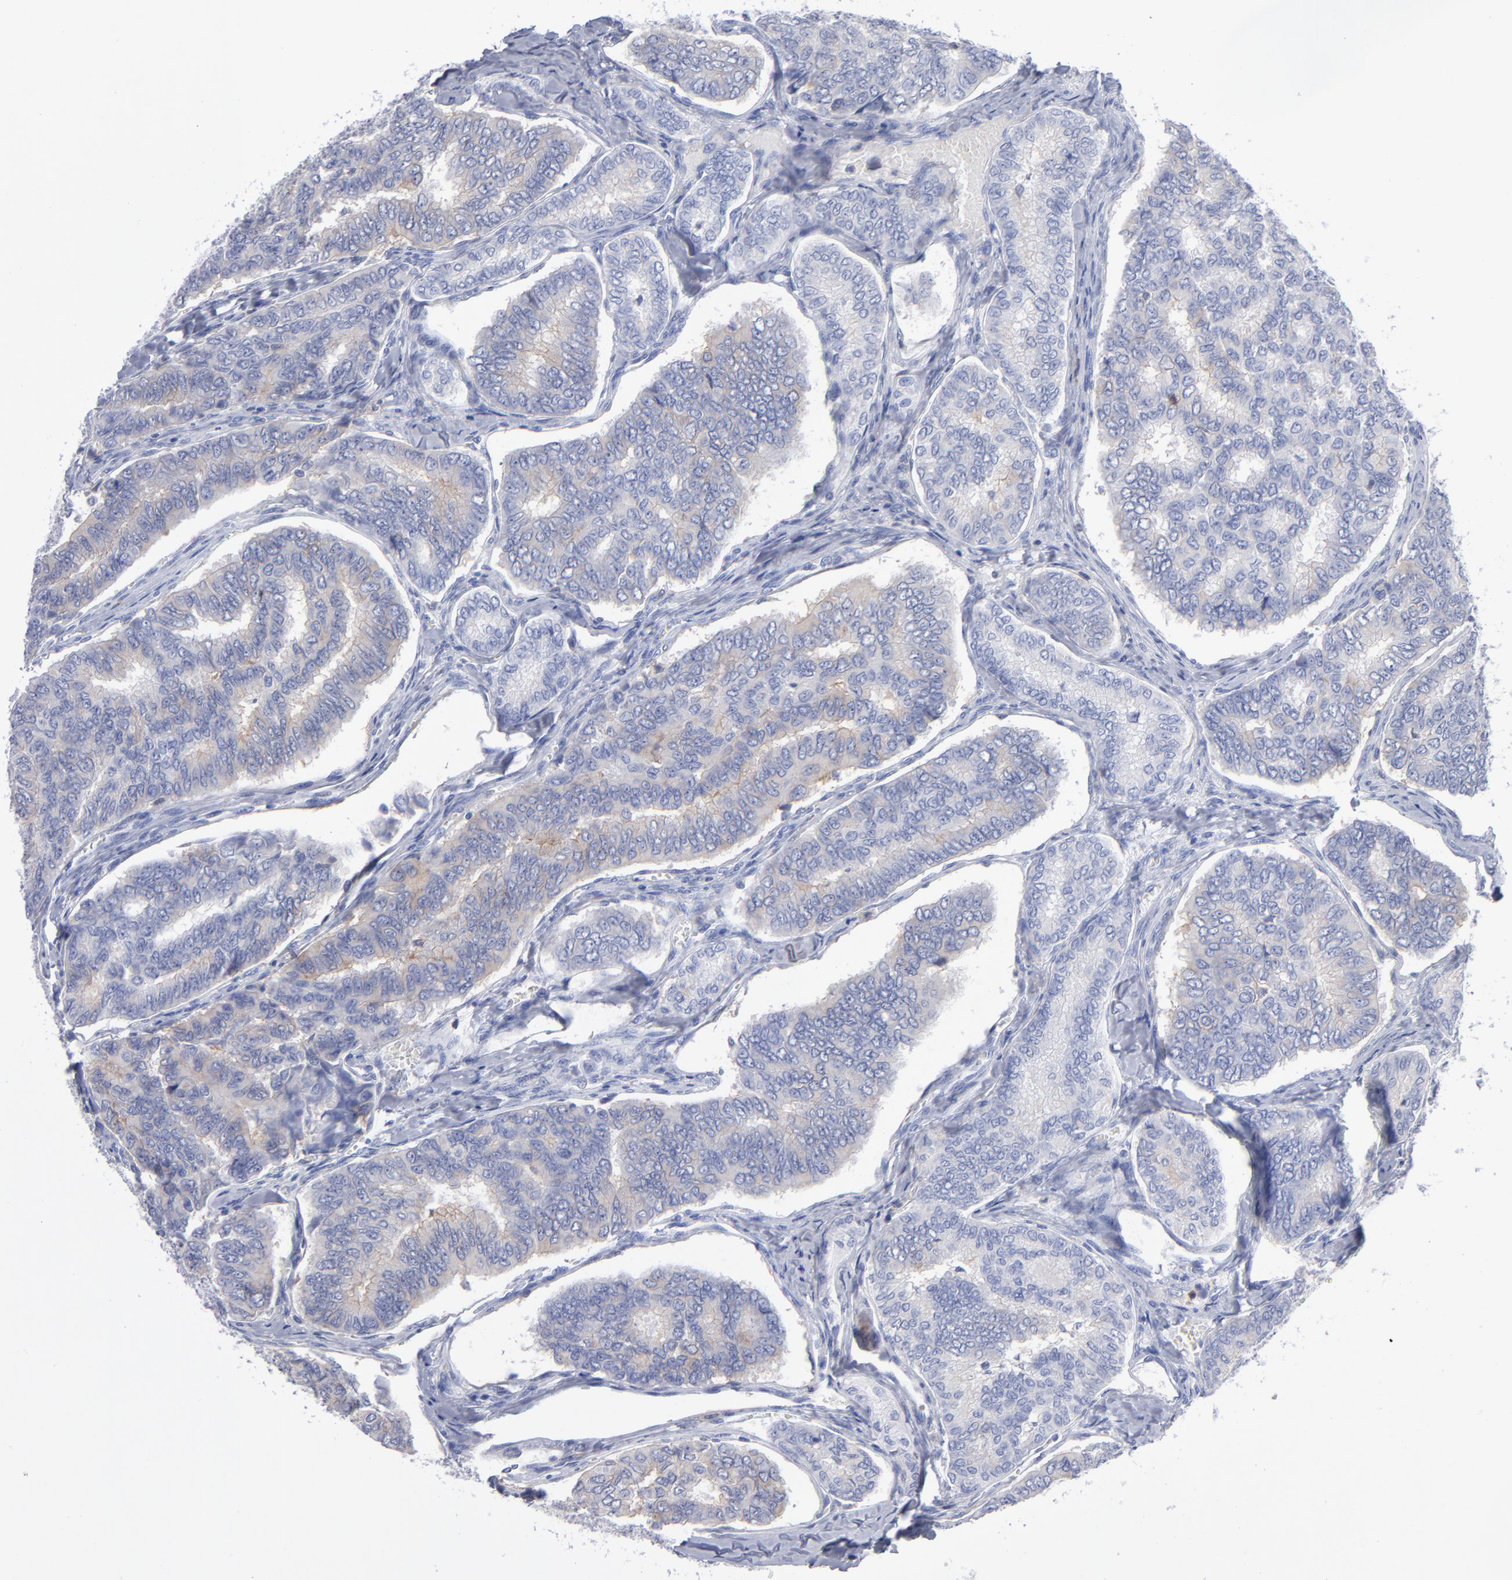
{"staining": {"intensity": "weak", "quantity": "25%-75%", "location": "cytoplasmic/membranous"}, "tissue": "thyroid cancer", "cell_type": "Tumor cells", "image_type": "cancer", "snomed": [{"axis": "morphology", "description": "Papillary adenocarcinoma, NOS"}, {"axis": "topography", "description": "Thyroid gland"}], "caption": "IHC (DAB) staining of thyroid papillary adenocarcinoma exhibits weak cytoplasmic/membranous protein staining in approximately 25%-75% of tumor cells. (DAB (3,3'-diaminobenzidine) IHC, brown staining for protein, blue staining for nuclei).", "gene": "LAT2", "patient": {"sex": "female", "age": 35}}